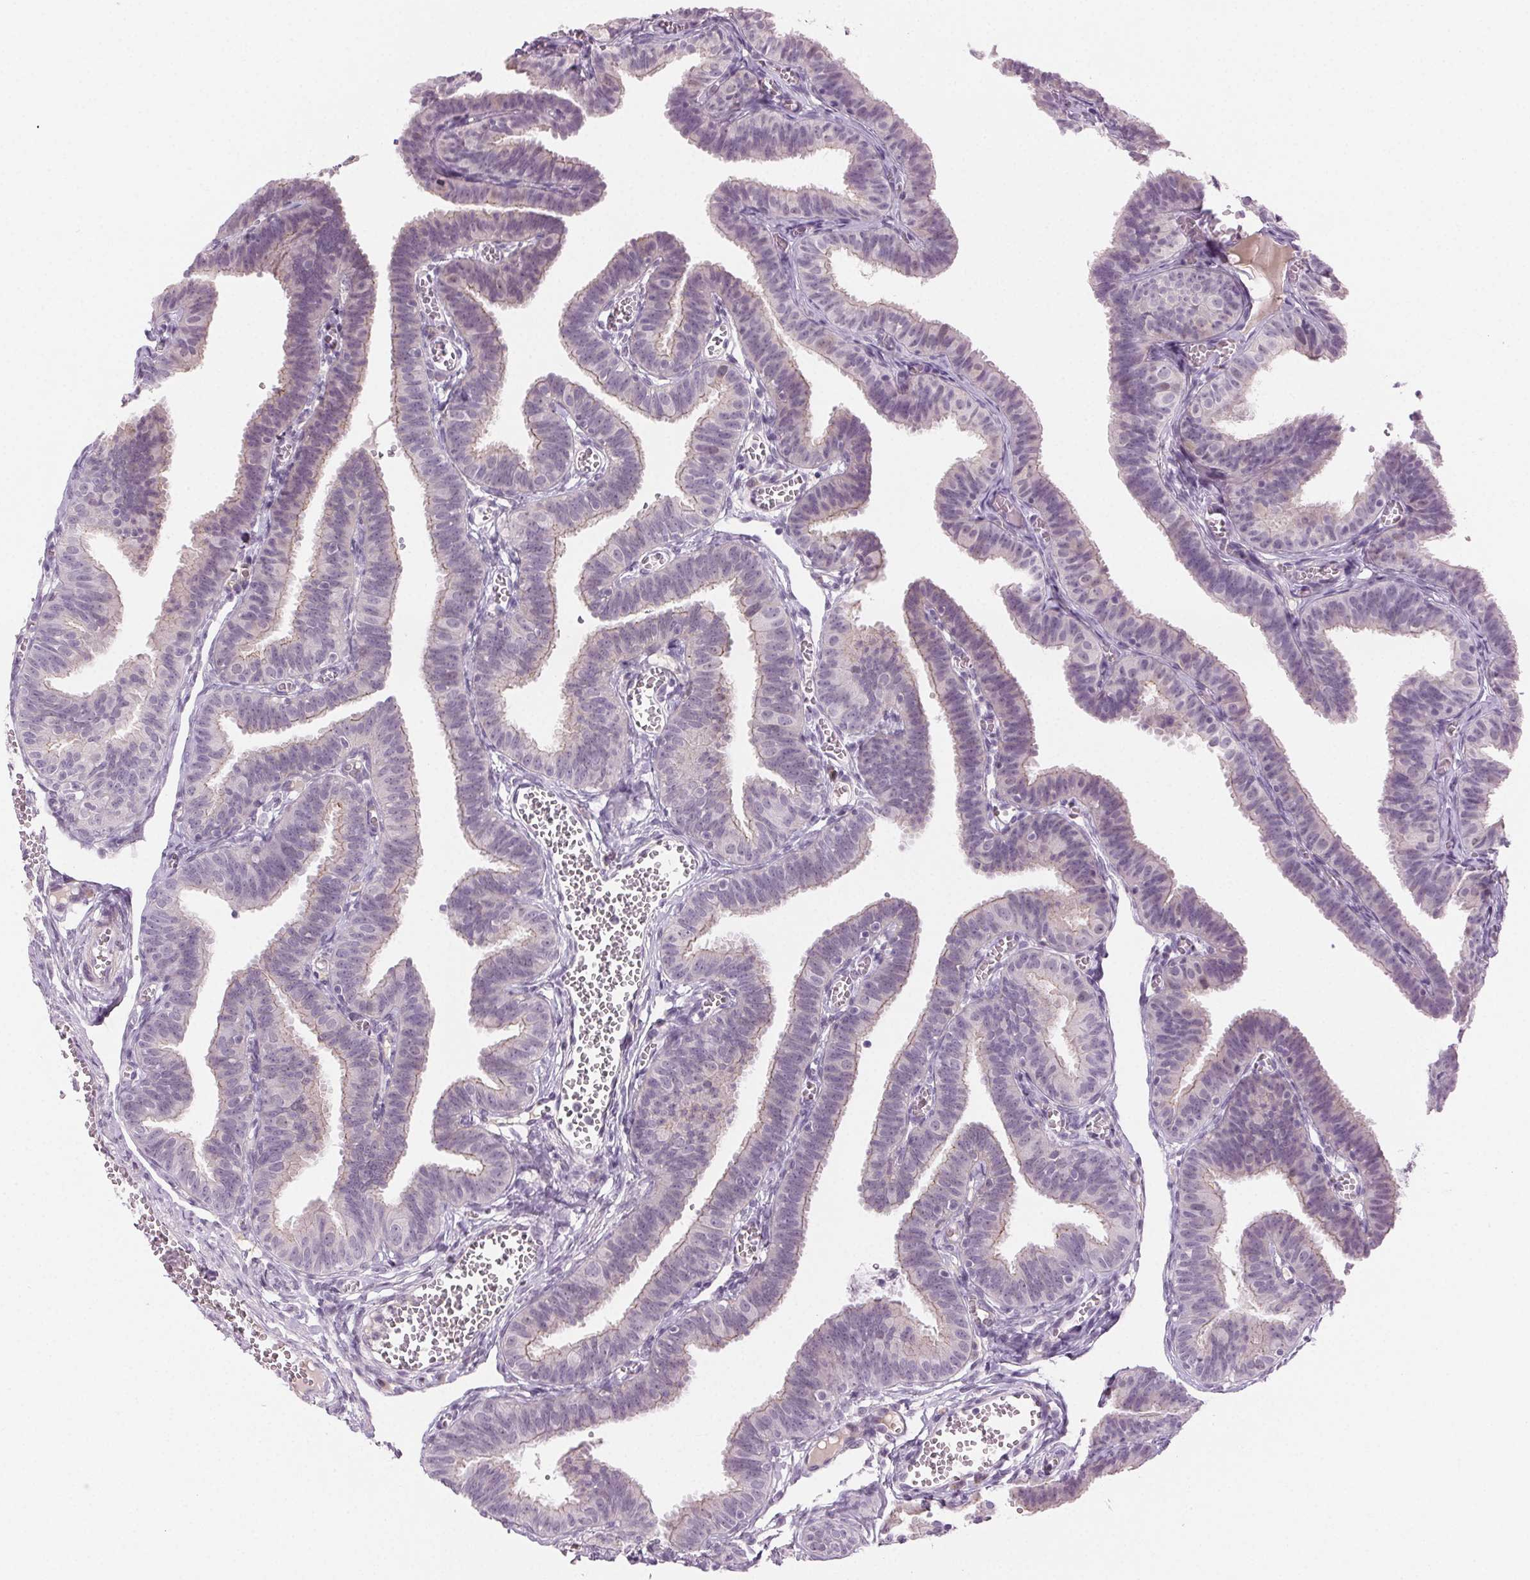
{"staining": {"intensity": "negative", "quantity": "none", "location": "none"}, "tissue": "fallopian tube", "cell_type": "Glandular cells", "image_type": "normal", "snomed": [{"axis": "morphology", "description": "Normal tissue, NOS"}, {"axis": "topography", "description": "Fallopian tube"}], "caption": "Immunohistochemistry (IHC) histopathology image of normal fallopian tube stained for a protein (brown), which displays no positivity in glandular cells. Brightfield microscopy of IHC stained with DAB (3,3'-diaminobenzidine) (brown) and hematoxylin (blue), captured at high magnification.", "gene": "HSF5", "patient": {"sex": "female", "age": 25}}